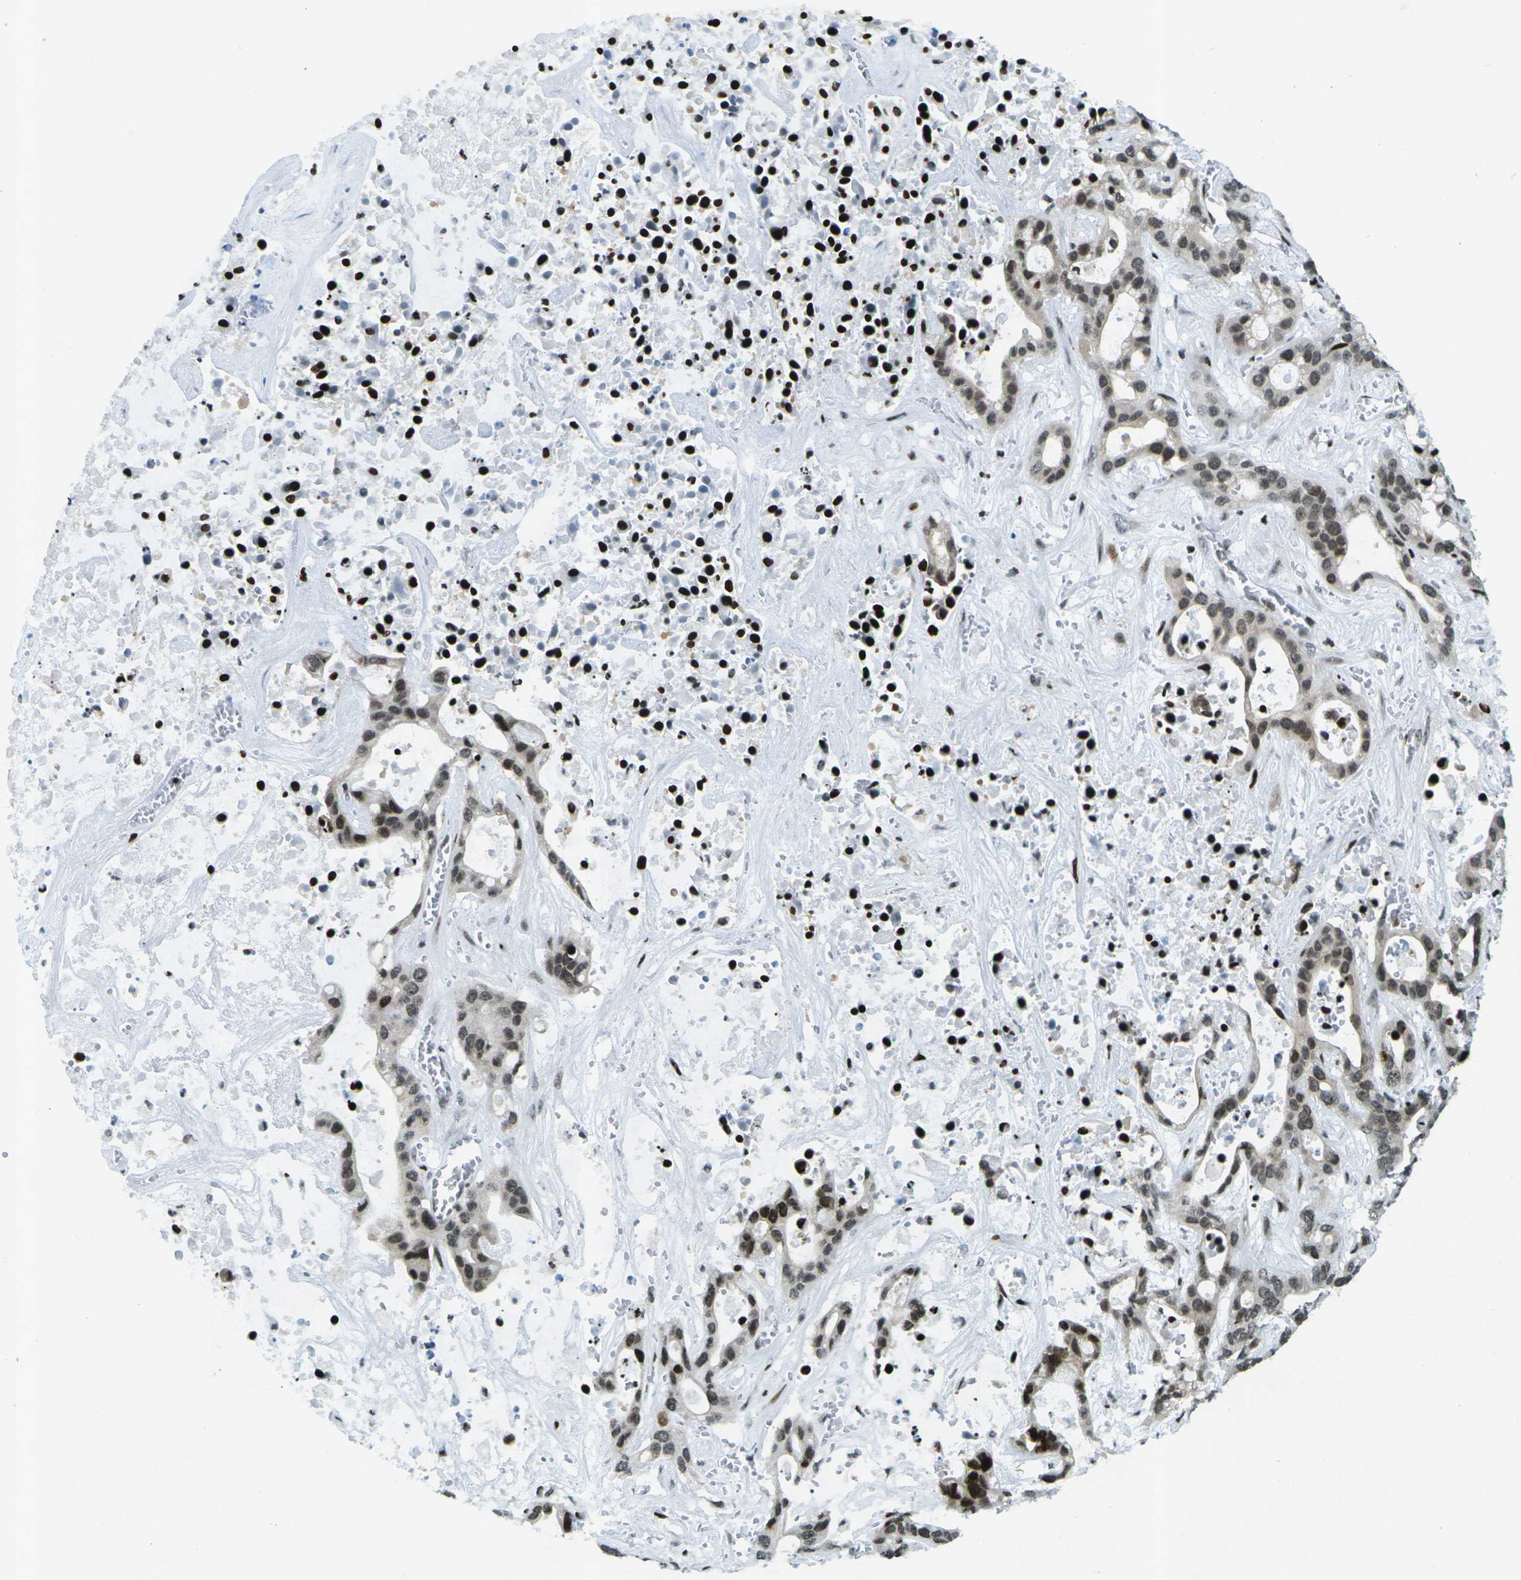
{"staining": {"intensity": "moderate", "quantity": ">75%", "location": "nuclear"}, "tissue": "liver cancer", "cell_type": "Tumor cells", "image_type": "cancer", "snomed": [{"axis": "morphology", "description": "Cholangiocarcinoma"}, {"axis": "topography", "description": "Liver"}], "caption": "Protein staining of liver cholangiocarcinoma tissue shows moderate nuclear expression in about >75% of tumor cells. (DAB (3,3'-diaminobenzidine) IHC, brown staining for protein, blue staining for nuclei).", "gene": "H3-3A", "patient": {"sex": "female", "age": 65}}